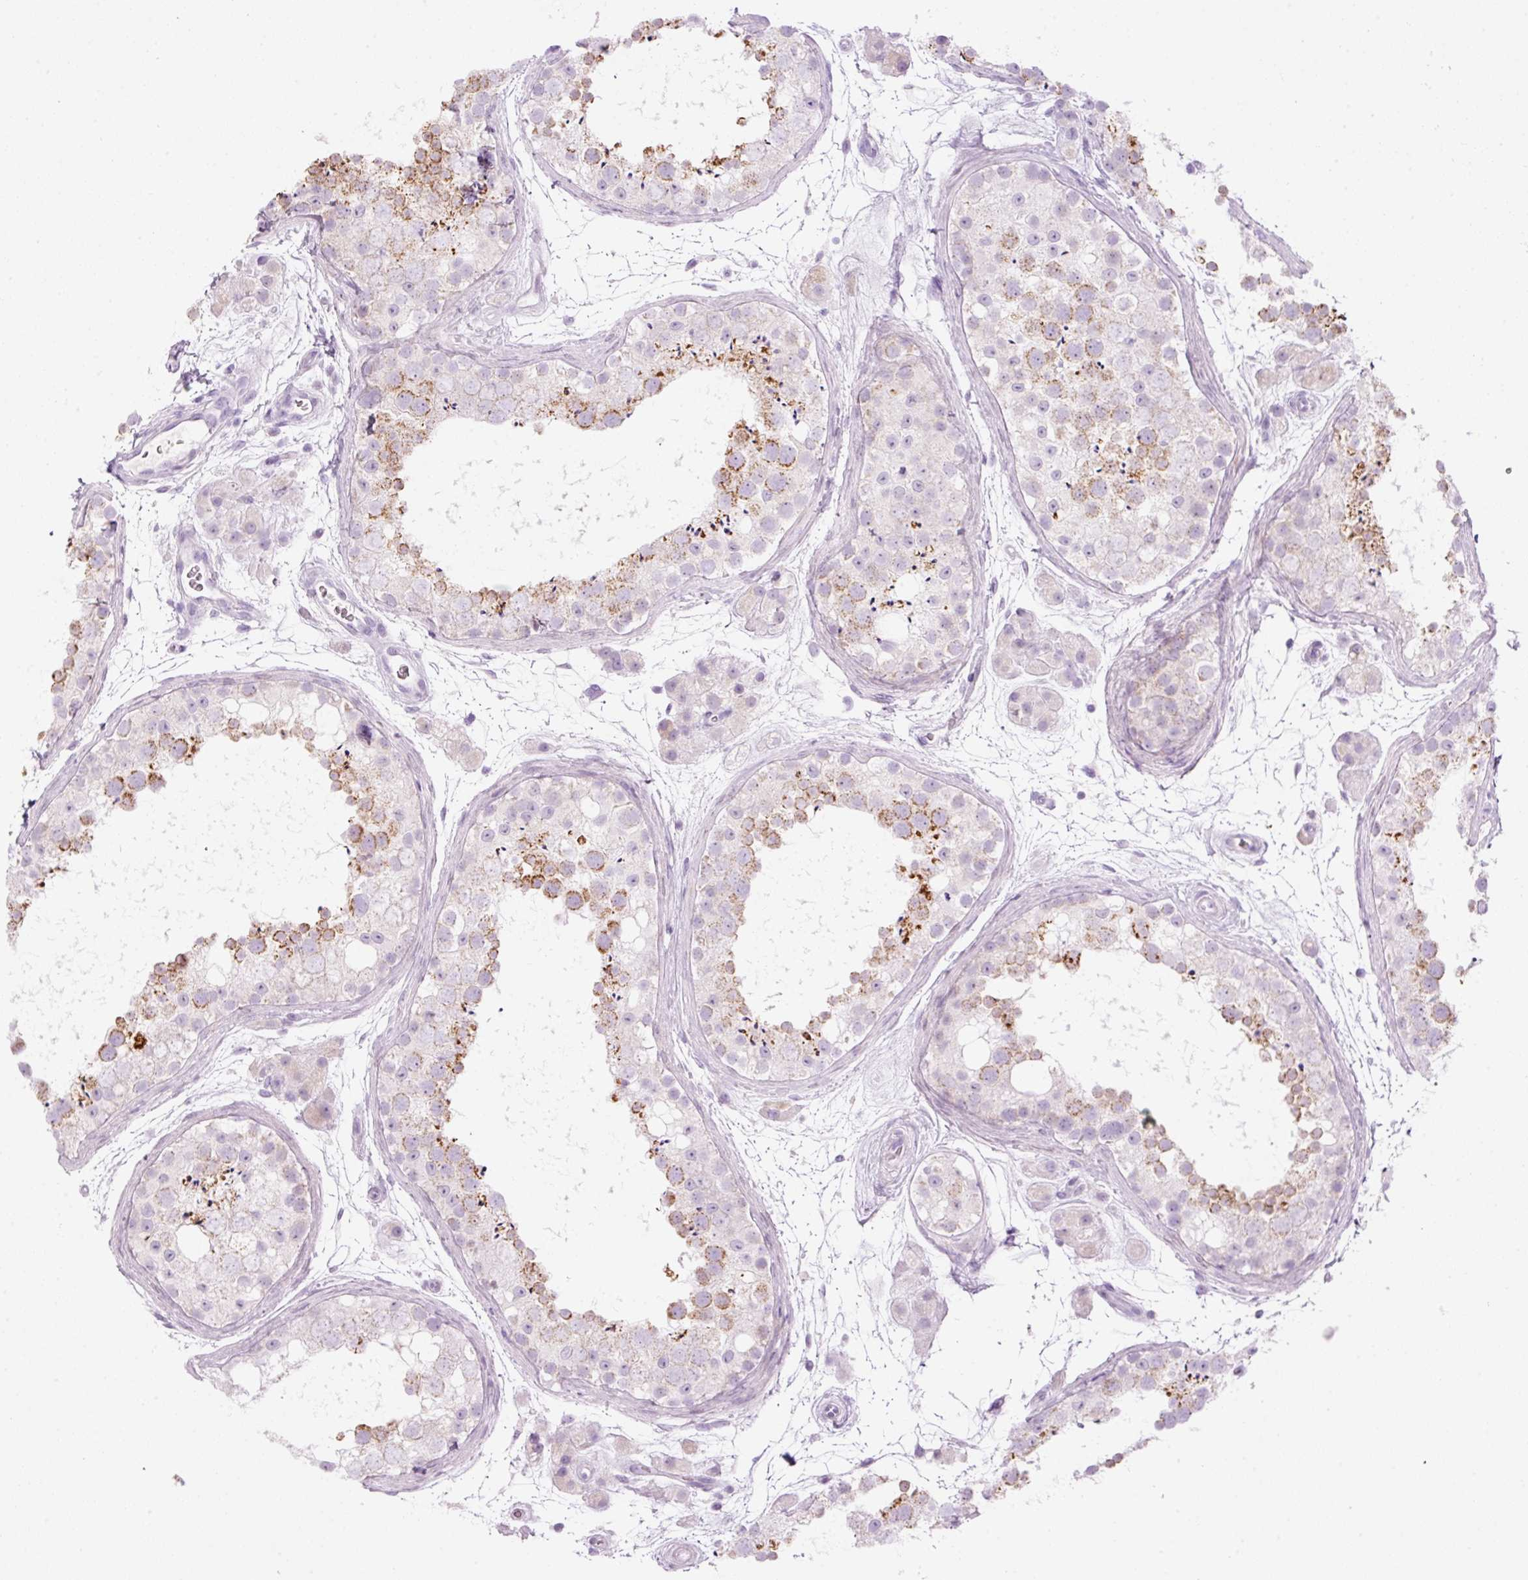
{"staining": {"intensity": "moderate", "quantity": "25%-75%", "location": "cytoplasmic/membranous"}, "tissue": "testis", "cell_type": "Cells in seminiferous ducts", "image_type": "normal", "snomed": [{"axis": "morphology", "description": "Normal tissue, NOS"}, {"axis": "topography", "description": "Testis"}], "caption": "Testis stained with a brown dye shows moderate cytoplasmic/membranous positive positivity in about 25%-75% of cells in seminiferous ducts.", "gene": "CARD16", "patient": {"sex": "male", "age": 41}}